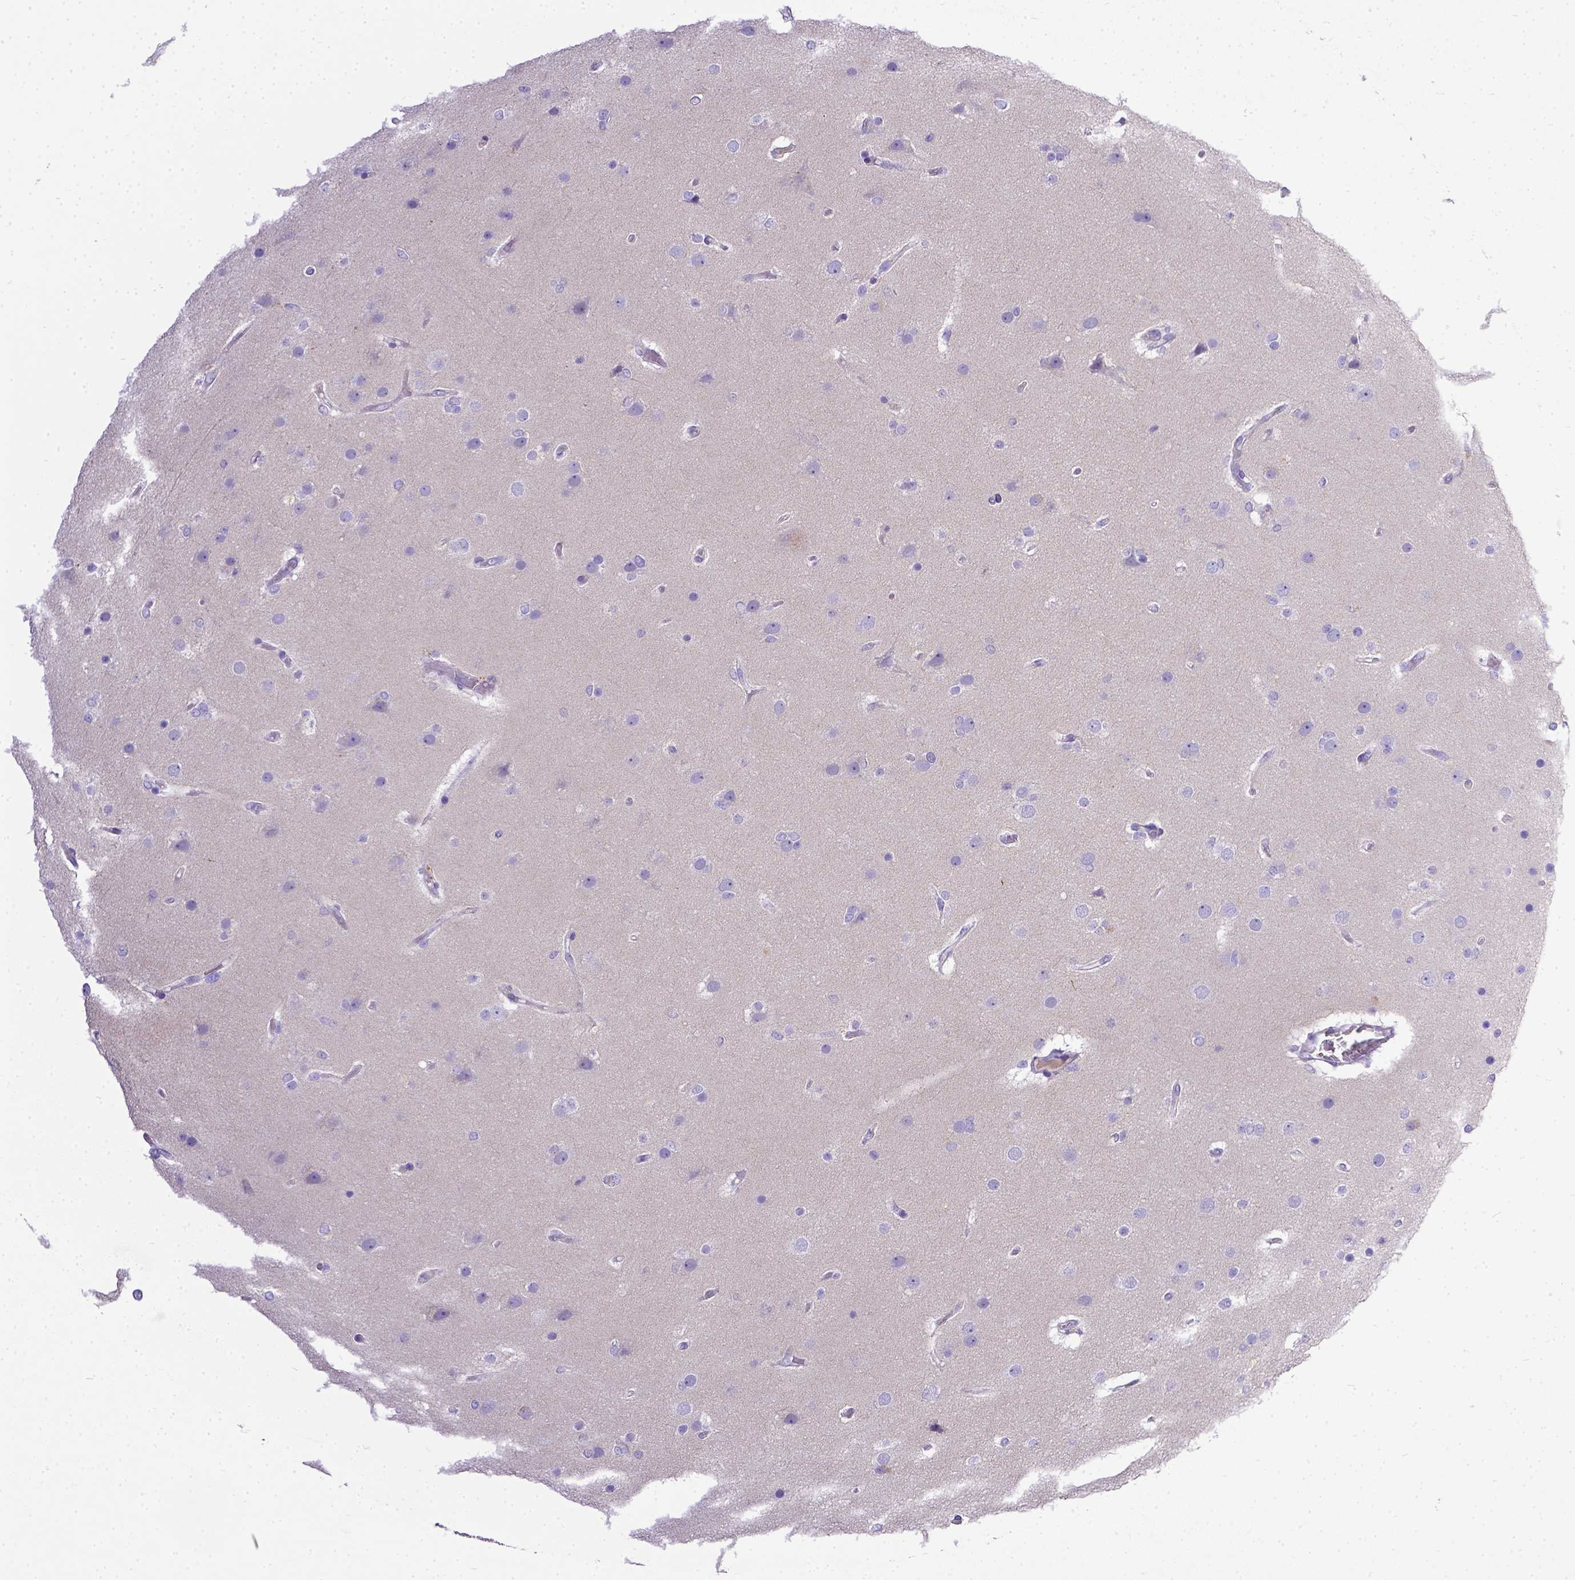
{"staining": {"intensity": "negative", "quantity": "none", "location": "none"}, "tissue": "glioma", "cell_type": "Tumor cells", "image_type": "cancer", "snomed": [{"axis": "morphology", "description": "Glioma, malignant, High grade"}, {"axis": "topography", "description": "Brain"}], "caption": "This is an immunohistochemistry (IHC) image of glioma. There is no staining in tumor cells.", "gene": "BTN1A1", "patient": {"sex": "female", "age": 61}}